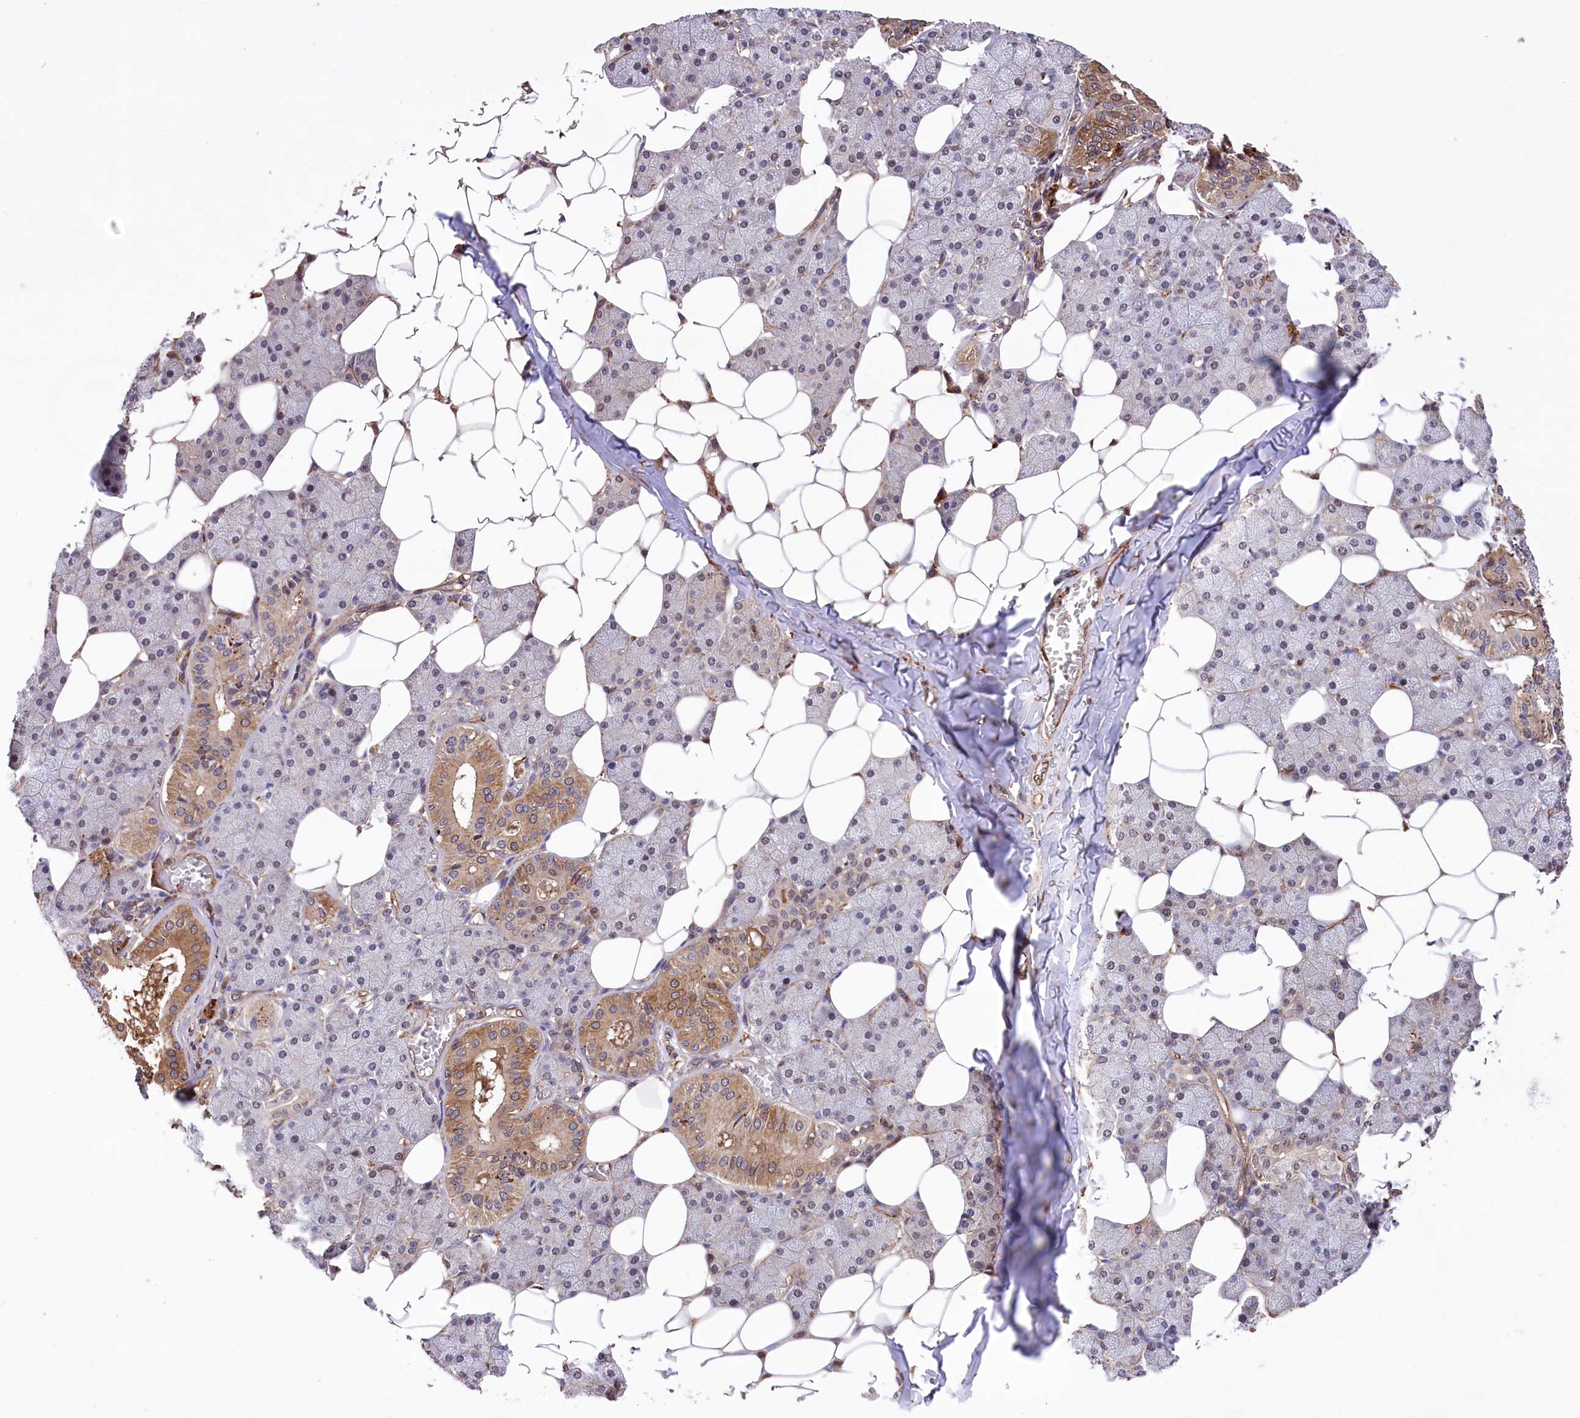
{"staining": {"intensity": "moderate", "quantity": "<25%", "location": "cytoplasmic/membranous"}, "tissue": "salivary gland", "cell_type": "Glandular cells", "image_type": "normal", "snomed": [{"axis": "morphology", "description": "Normal tissue, NOS"}, {"axis": "topography", "description": "Salivary gland"}], "caption": "Immunohistochemical staining of normal salivary gland reveals moderate cytoplasmic/membranous protein positivity in approximately <25% of glandular cells. Ihc stains the protein in brown and the nuclei are stained blue.", "gene": "DPP3", "patient": {"sex": "female", "age": 33}}